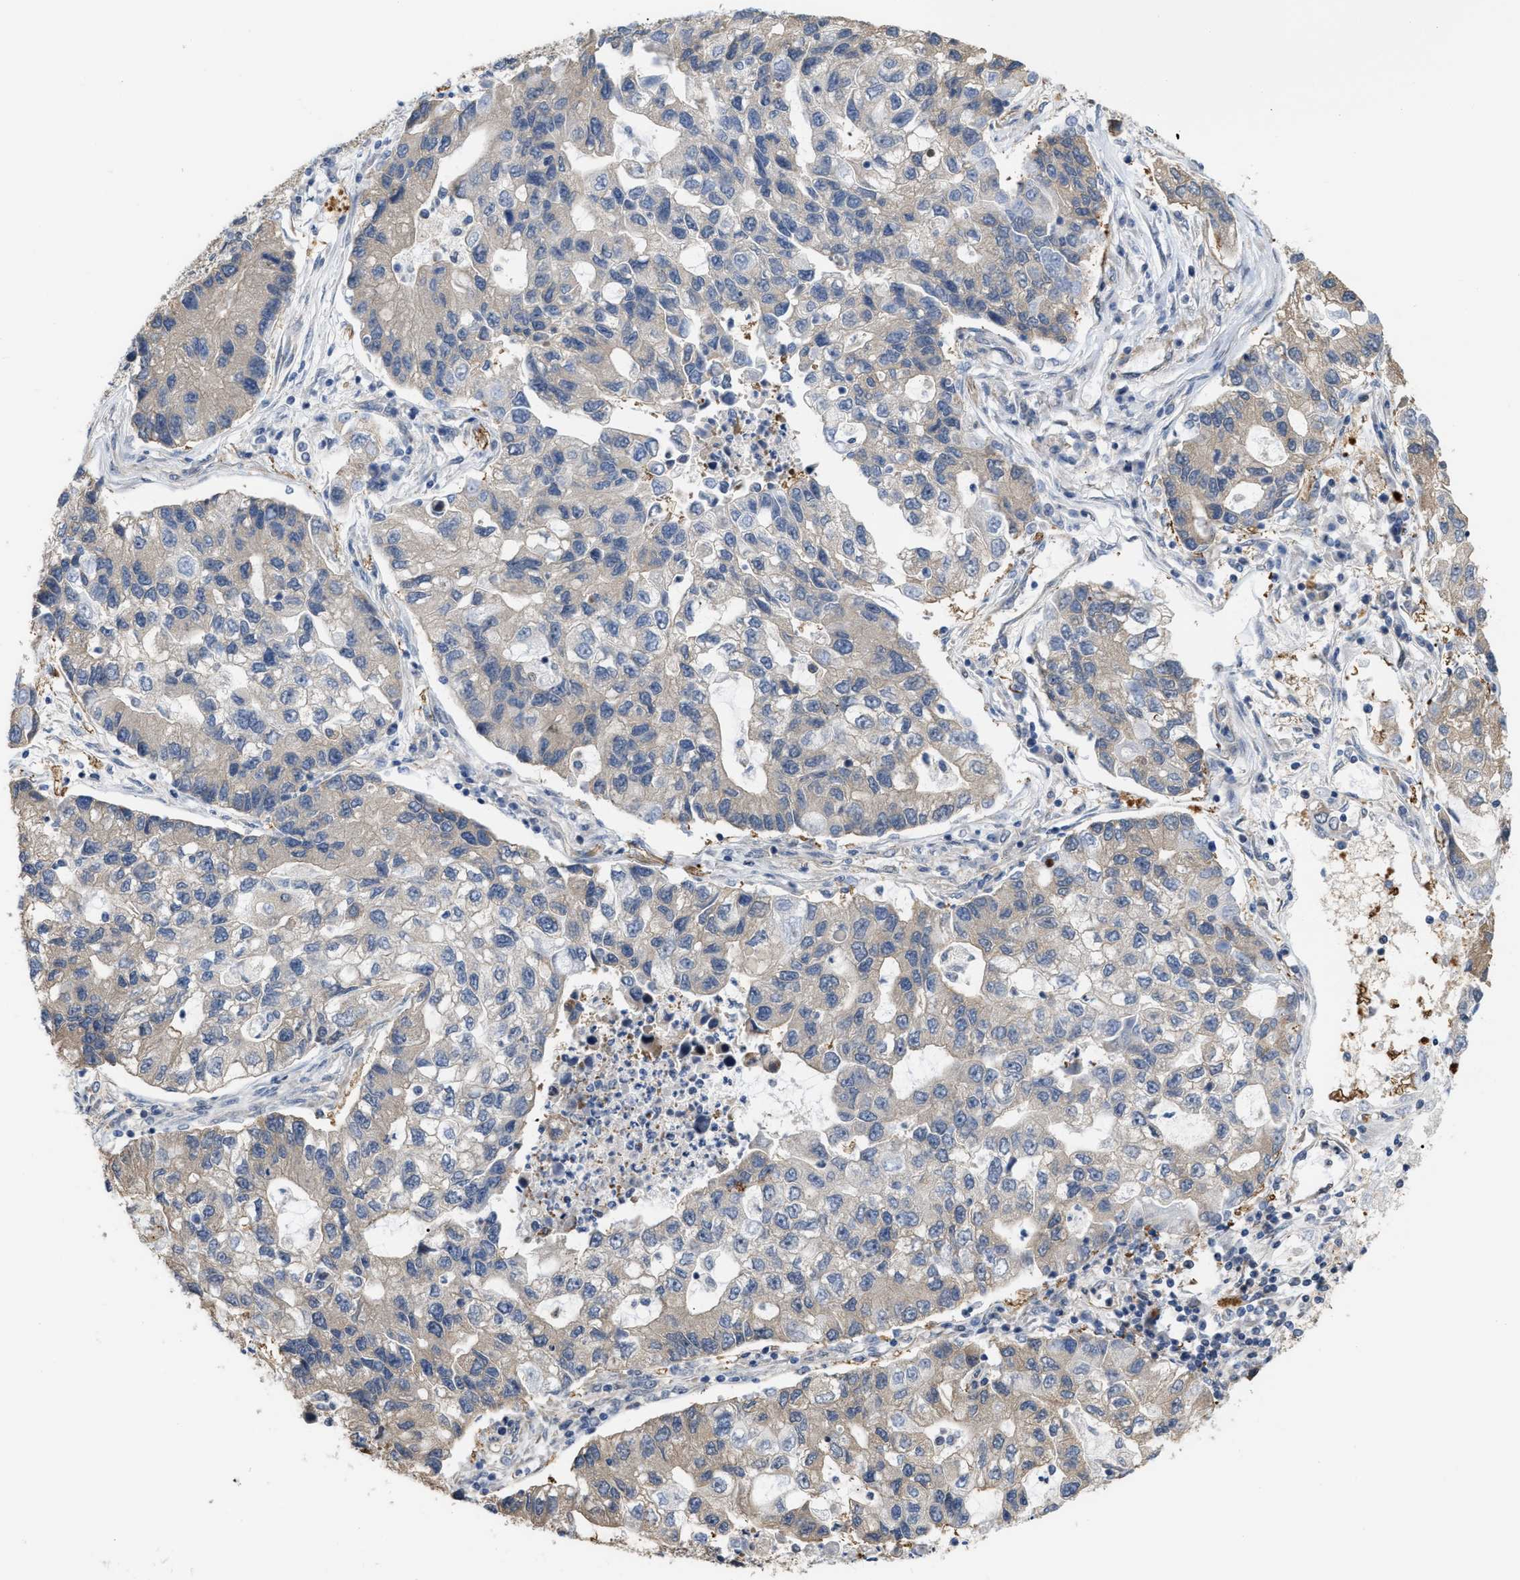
{"staining": {"intensity": "weak", "quantity": ">75%", "location": "cytoplasmic/membranous"}, "tissue": "lung cancer", "cell_type": "Tumor cells", "image_type": "cancer", "snomed": [{"axis": "morphology", "description": "Adenocarcinoma, NOS"}, {"axis": "topography", "description": "Lung"}], "caption": "A brown stain highlights weak cytoplasmic/membranous staining of a protein in human lung cancer (adenocarcinoma) tumor cells.", "gene": "CSNK1A1", "patient": {"sex": "female", "age": 51}}